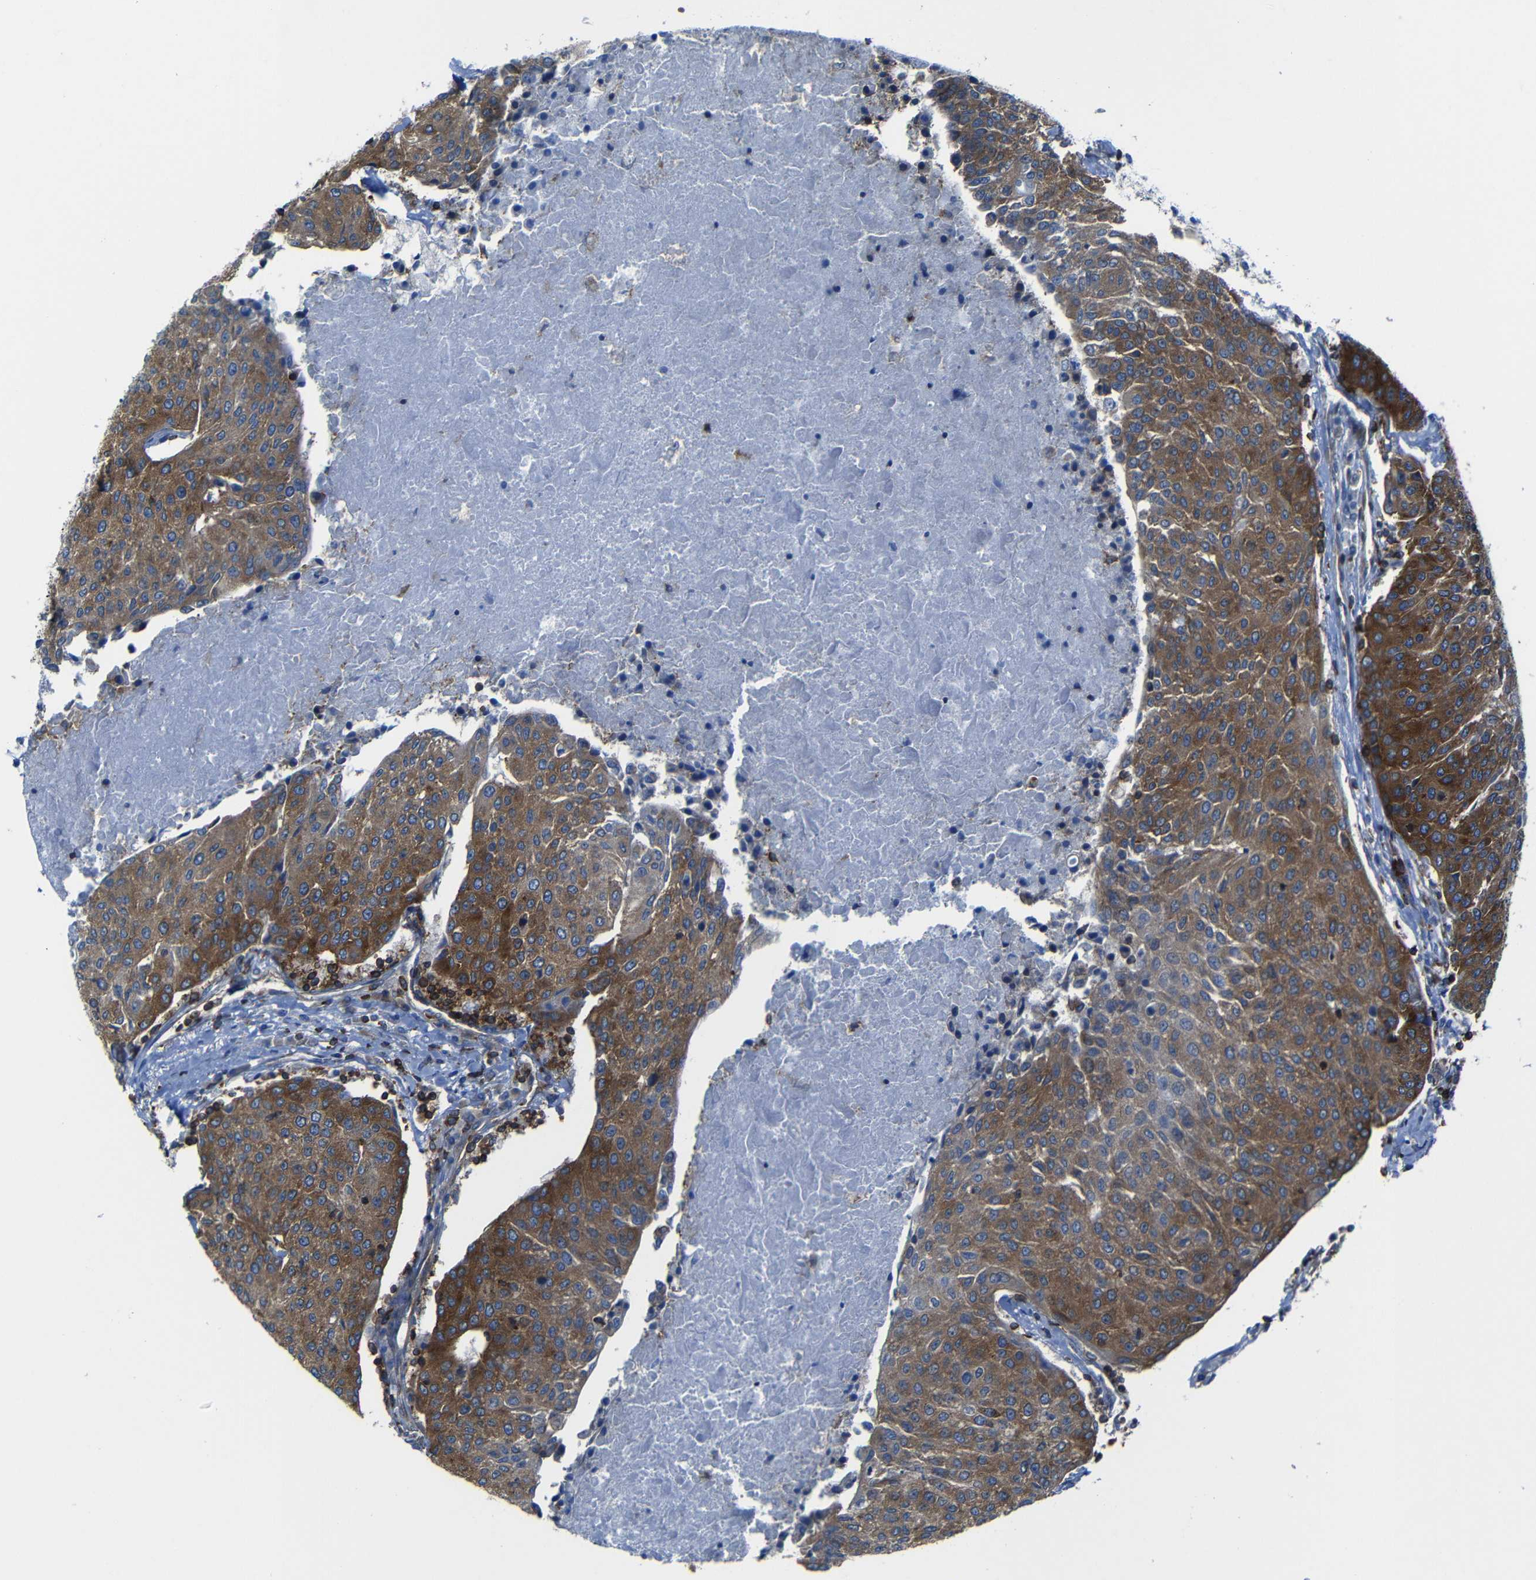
{"staining": {"intensity": "strong", "quantity": ">75%", "location": "cytoplasmic/membranous"}, "tissue": "urothelial cancer", "cell_type": "Tumor cells", "image_type": "cancer", "snomed": [{"axis": "morphology", "description": "Urothelial carcinoma, High grade"}, {"axis": "topography", "description": "Urinary bladder"}], "caption": "Urothelial cancer stained with immunohistochemistry (IHC) shows strong cytoplasmic/membranous expression in approximately >75% of tumor cells. (Stains: DAB in brown, nuclei in blue, Microscopy: brightfield microscopy at high magnification).", "gene": "ARHGEF1", "patient": {"sex": "female", "age": 85}}